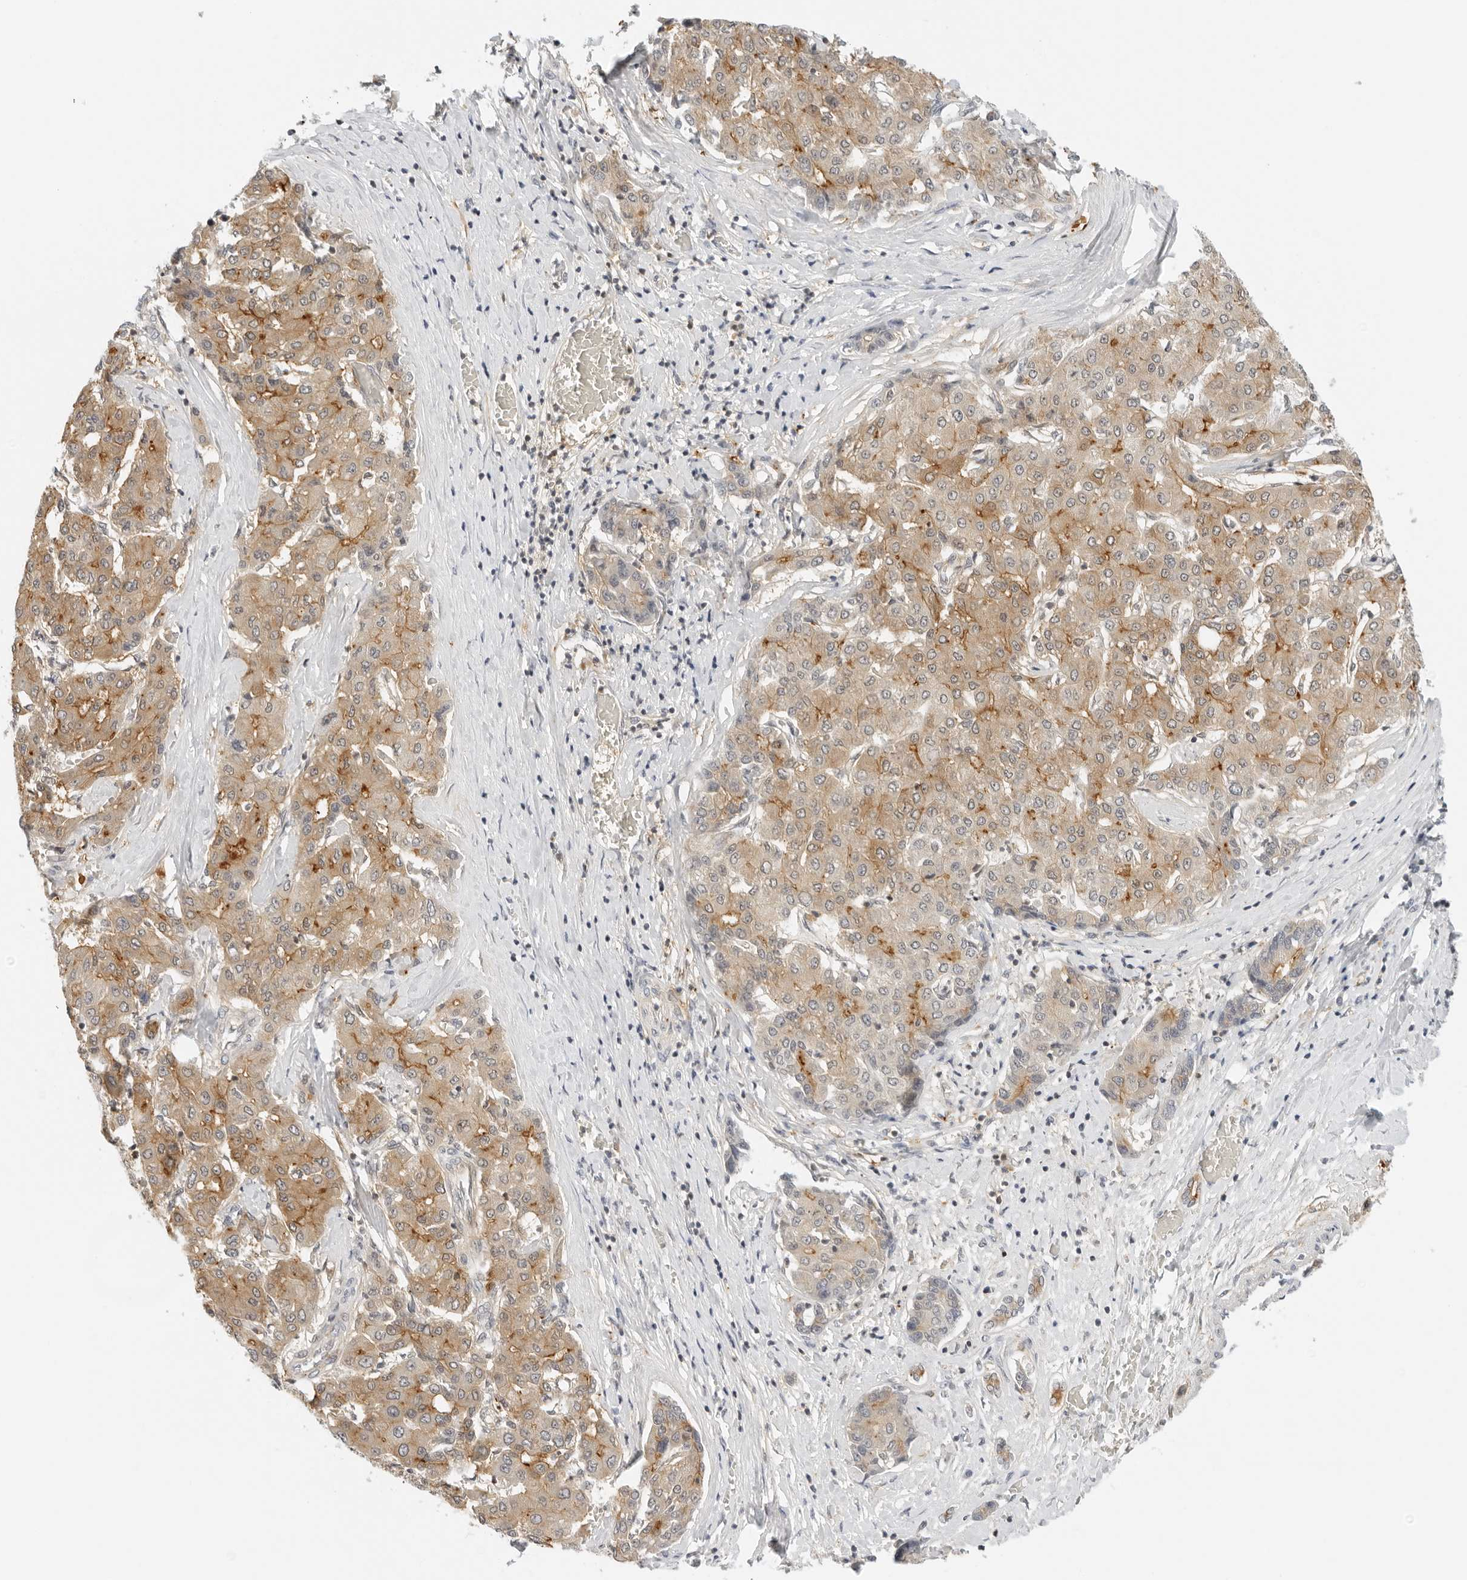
{"staining": {"intensity": "moderate", "quantity": "25%-75%", "location": "cytoplasmic/membranous"}, "tissue": "liver cancer", "cell_type": "Tumor cells", "image_type": "cancer", "snomed": [{"axis": "morphology", "description": "Carcinoma, Hepatocellular, NOS"}, {"axis": "topography", "description": "Liver"}], "caption": "Immunohistochemical staining of liver hepatocellular carcinoma reveals medium levels of moderate cytoplasmic/membranous expression in about 25%-75% of tumor cells. The staining was performed using DAB (3,3'-diaminobenzidine), with brown indicating positive protein expression. Nuclei are stained blue with hematoxylin.", "gene": "OSCP1", "patient": {"sex": "male", "age": 65}}